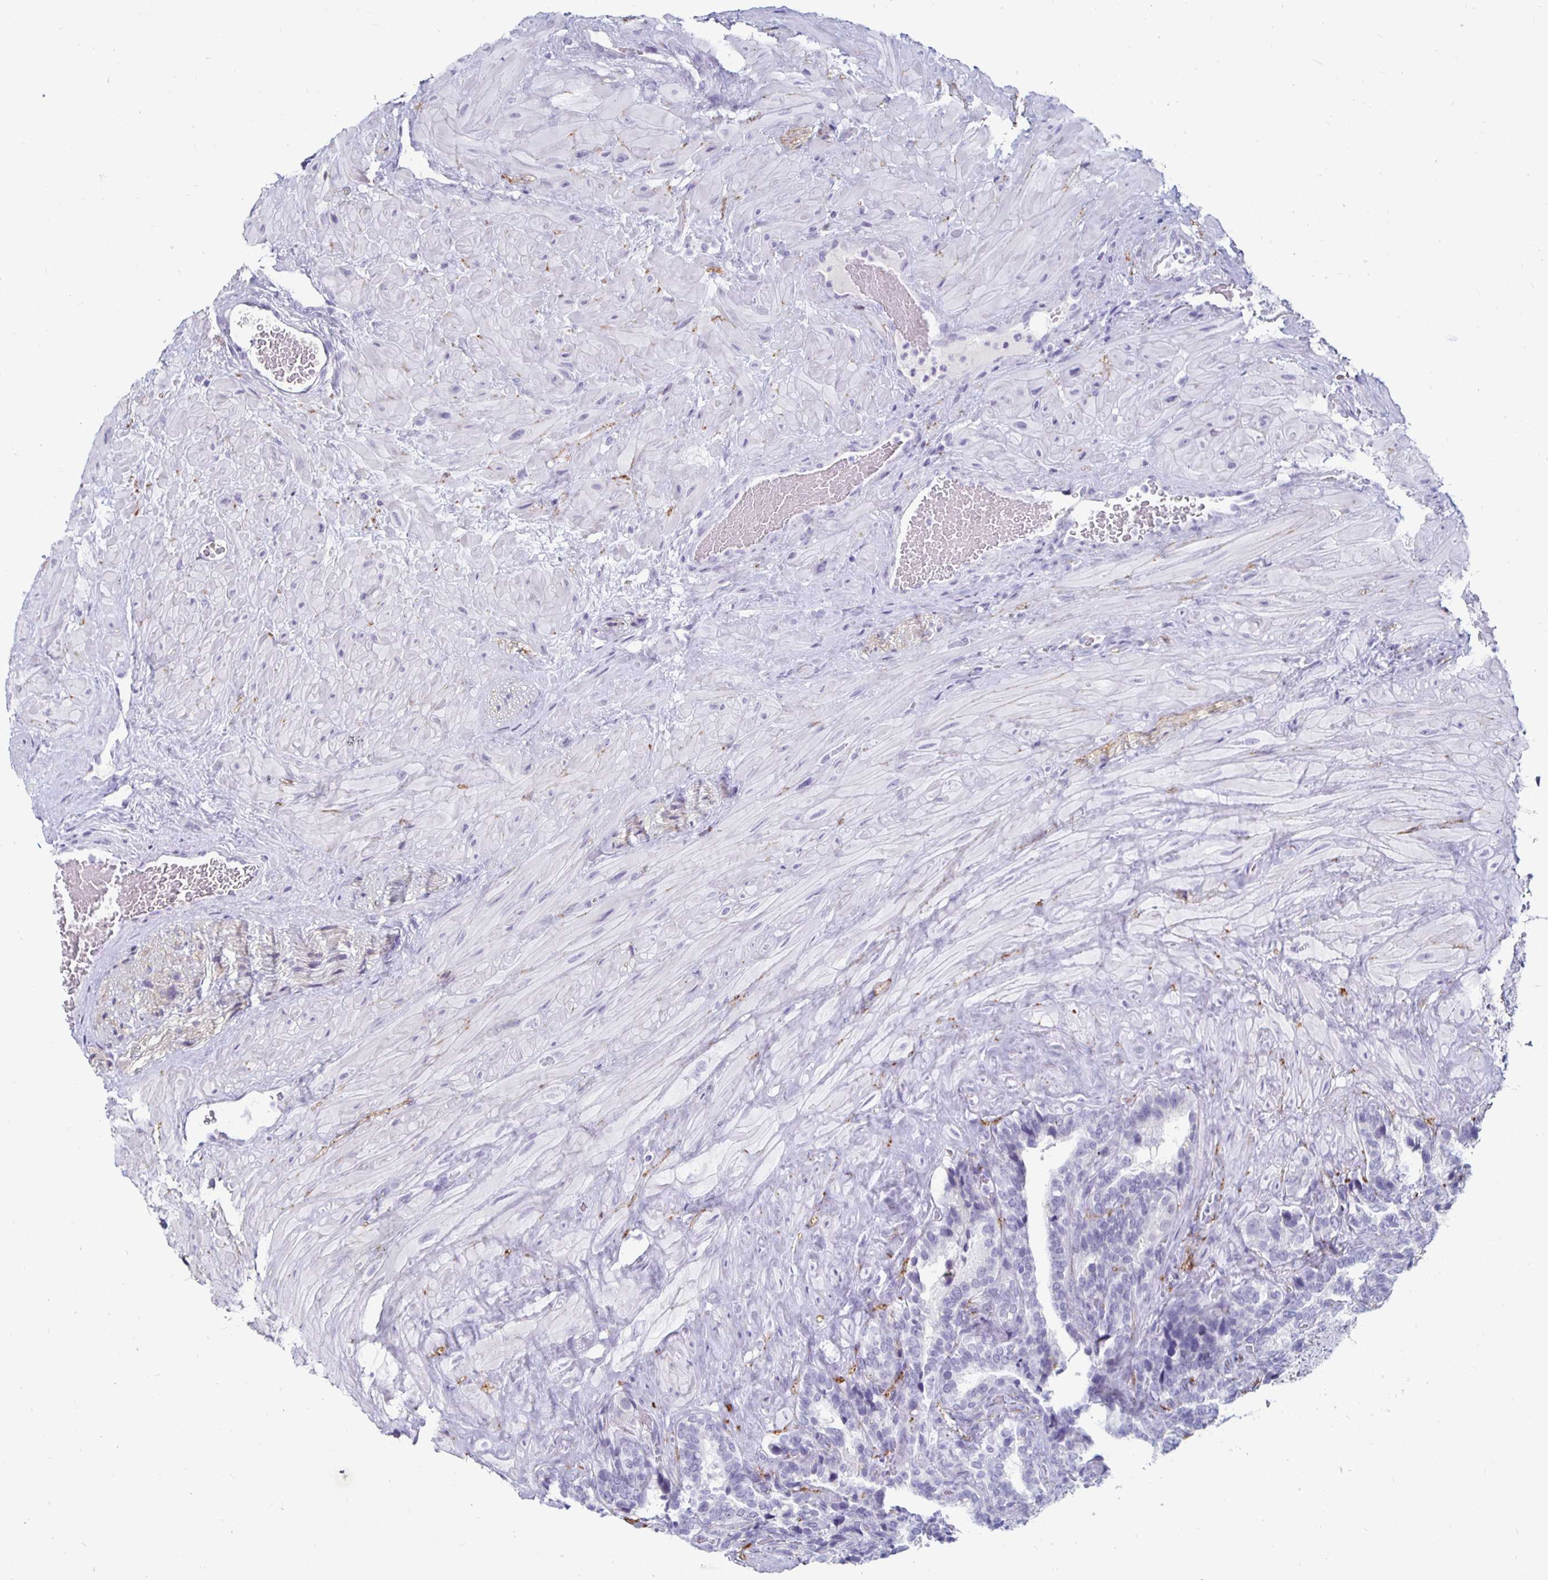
{"staining": {"intensity": "negative", "quantity": "none", "location": "none"}, "tissue": "seminal vesicle", "cell_type": "Glandular cells", "image_type": "normal", "snomed": [{"axis": "morphology", "description": "Normal tissue, NOS"}, {"axis": "topography", "description": "Seminal veicle"}], "caption": "DAB (3,3'-diaminobenzidine) immunohistochemical staining of benign seminal vesicle reveals no significant staining in glandular cells. The staining was performed using DAB (3,3'-diaminobenzidine) to visualize the protein expression in brown, while the nuclei were stained in blue with hematoxylin (Magnification: 20x).", "gene": "KCNQ2", "patient": {"sex": "male", "age": 60}}